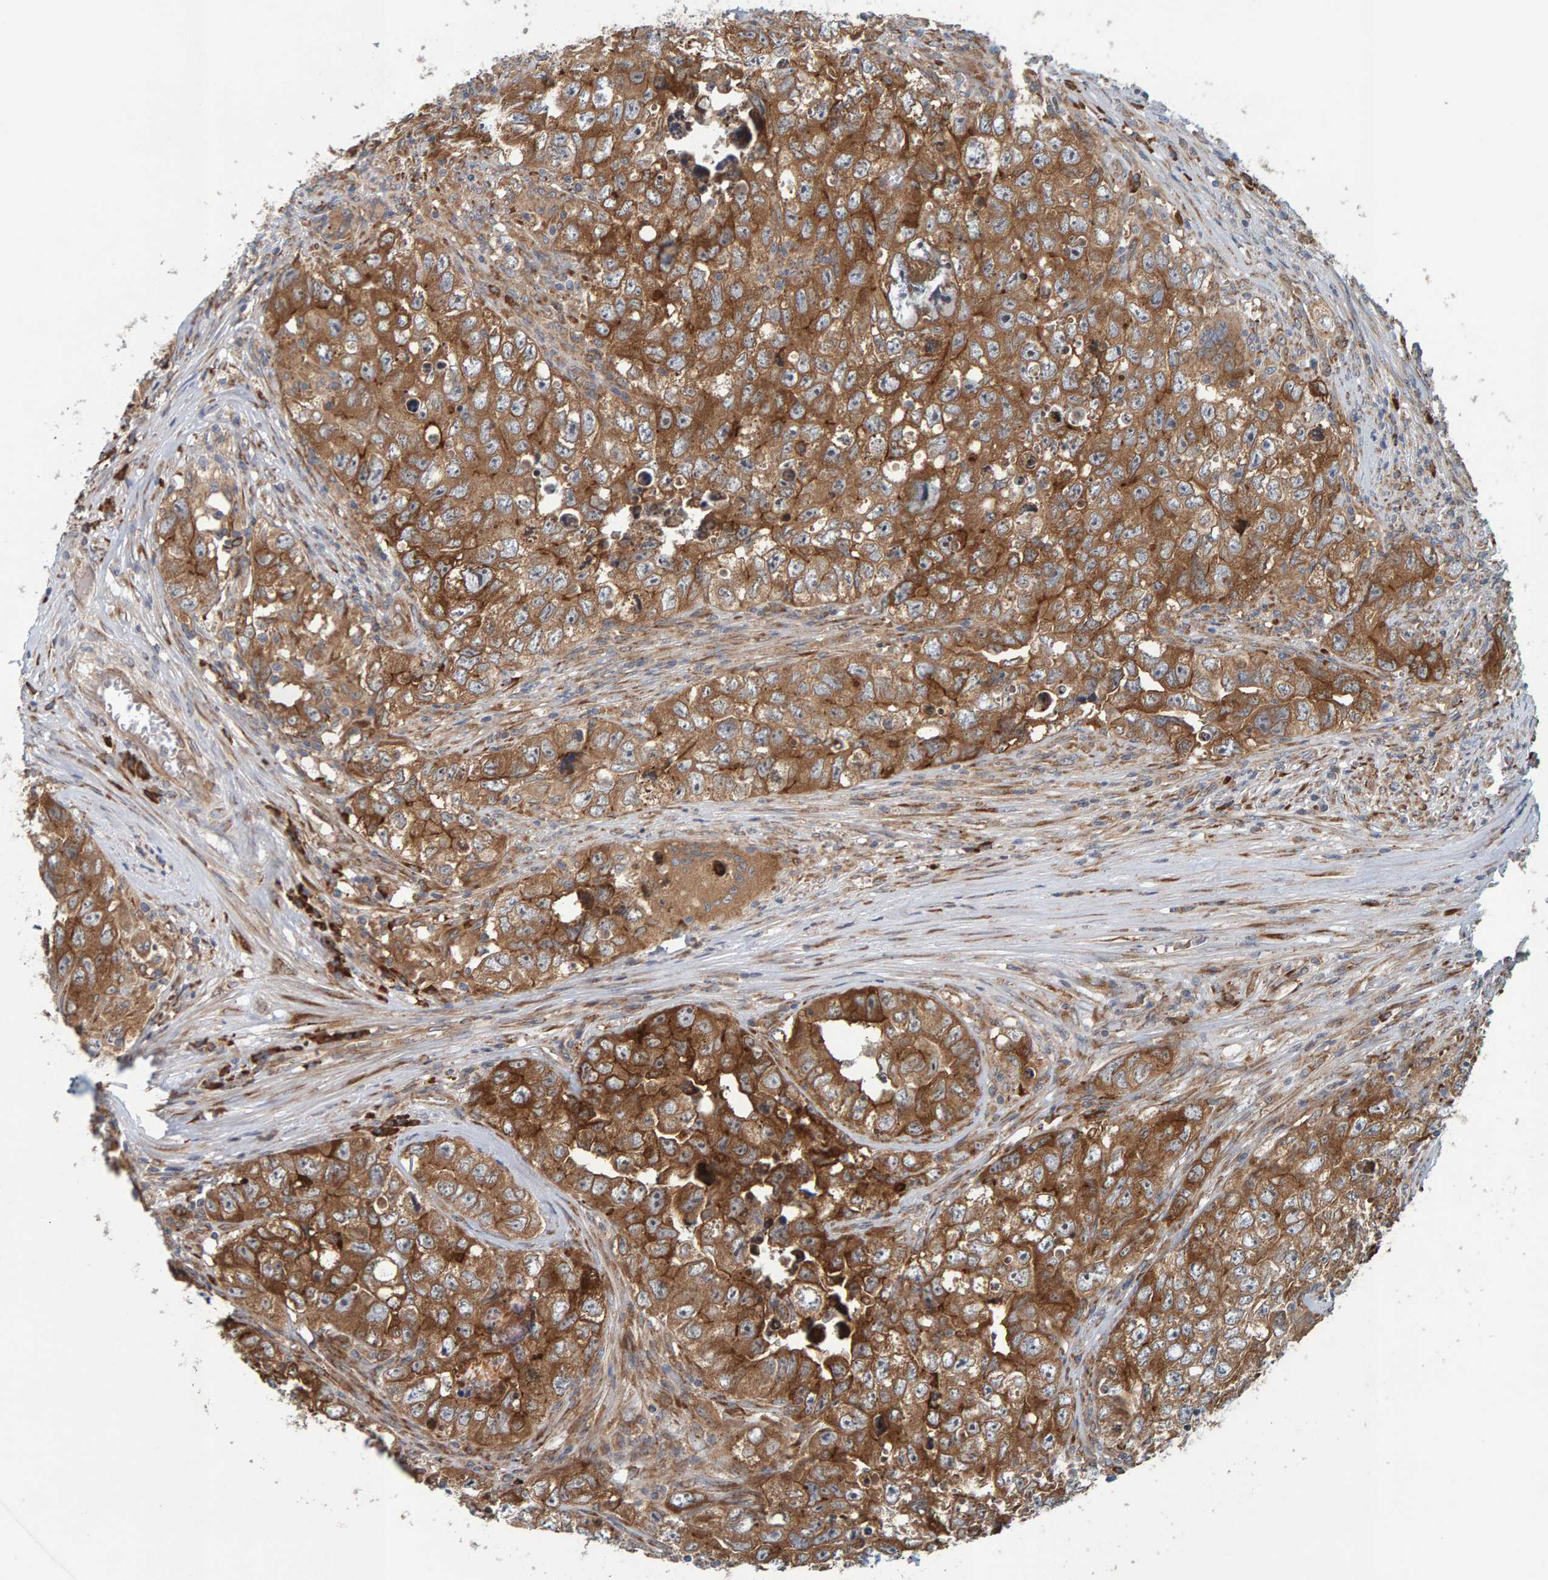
{"staining": {"intensity": "moderate", "quantity": ">75%", "location": "cytoplasmic/membranous"}, "tissue": "testis cancer", "cell_type": "Tumor cells", "image_type": "cancer", "snomed": [{"axis": "morphology", "description": "Seminoma, NOS"}, {"axis": "morphology", "description": "Carcinoma, Embryonal, NOS"}, {"axis": "topography", "description": "Testis"}], "caption": "Protein staining of testis seminoma tissue demonstrates moderate cytoplasmic/membranous staining in about >75% of tumor cells.", "gene": "BAIAP2", "patient": {"sex": "male", "age": 43}}